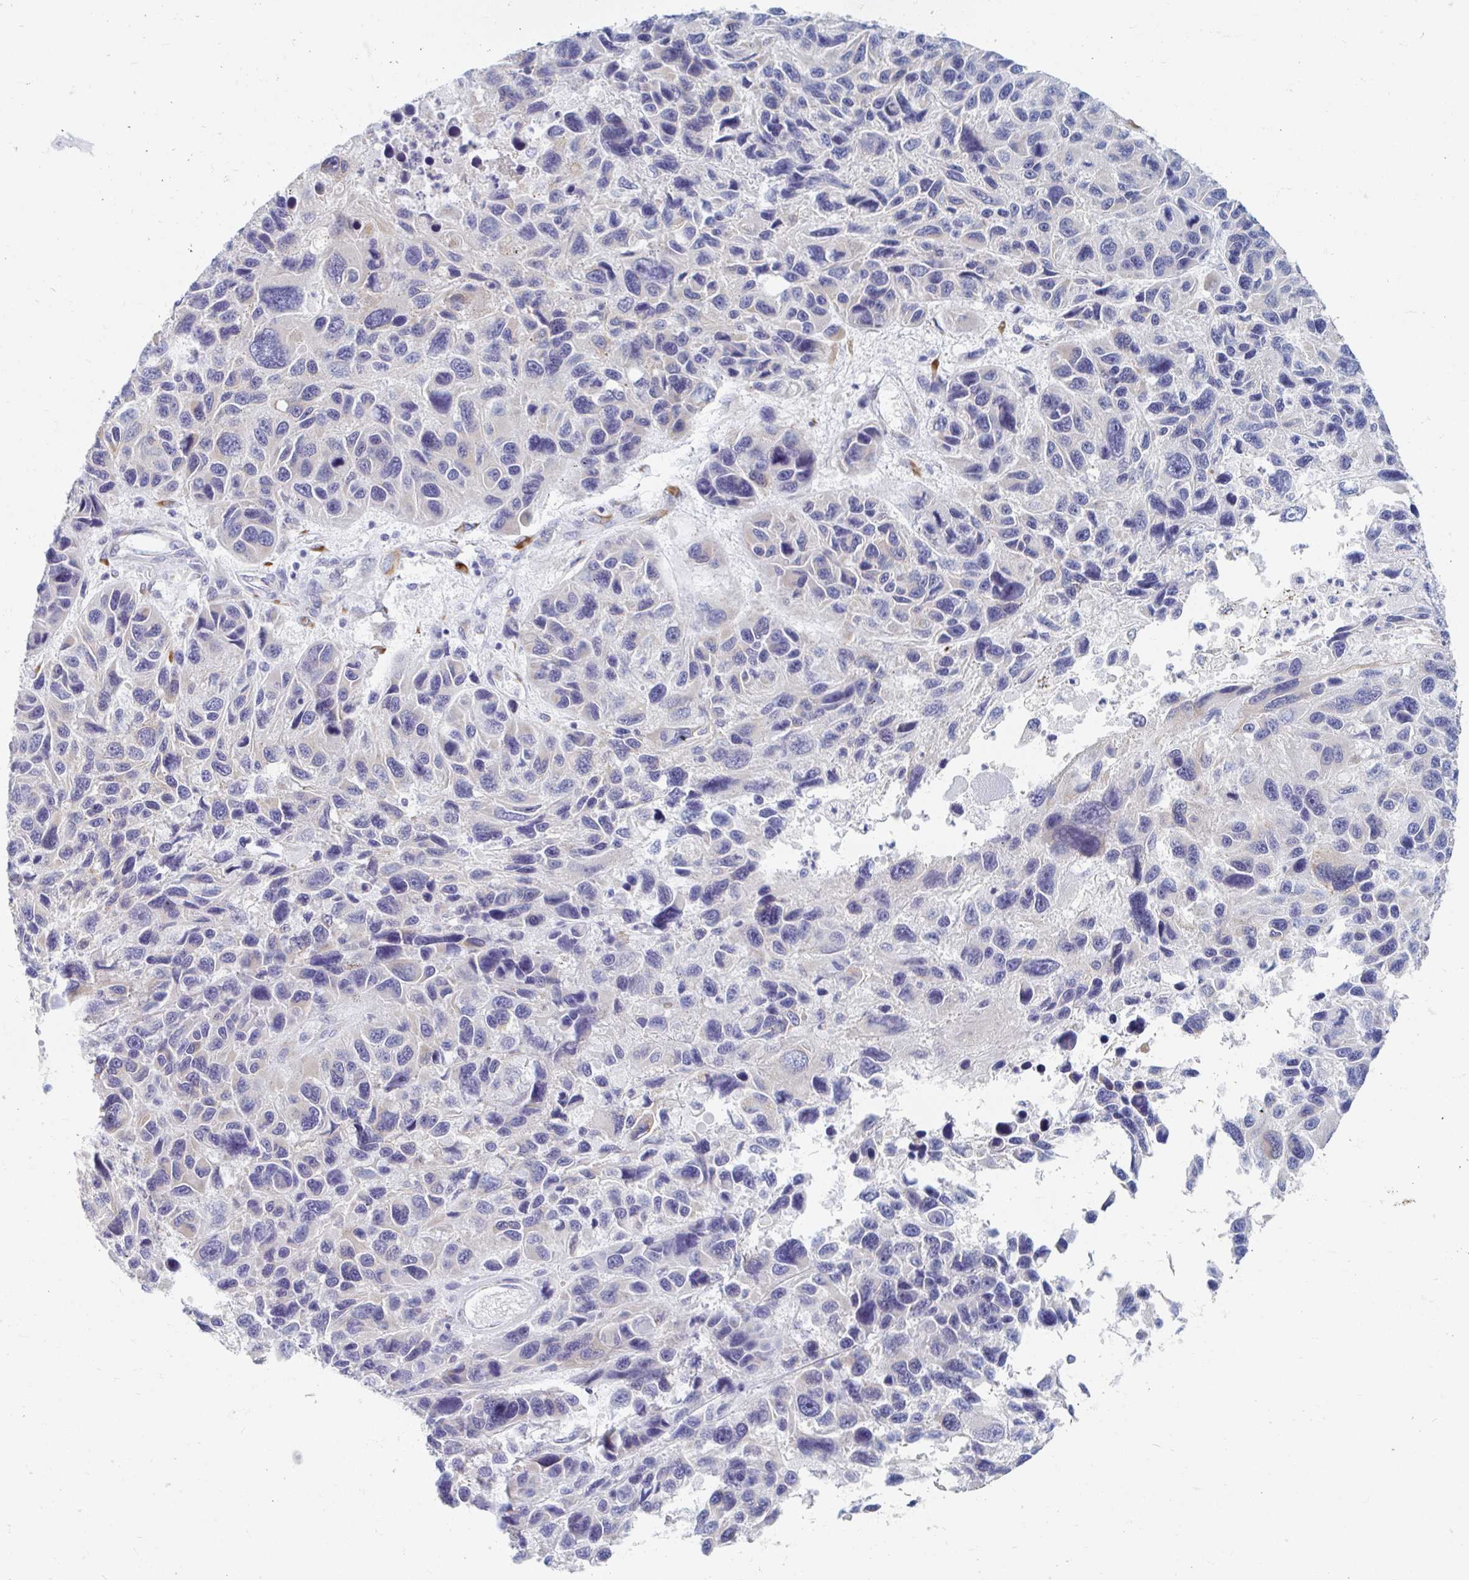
{"staining": {"intensity": "negative", "quantity": "none", "location": "none"}, "tissue": "melanoma", "cell_type": "Tumor cells", "image_type": "cancer", "snomed": [{"axis": "morphology", "description": "Malignant melanoma, NOS"}, {"axis": "topography", "description": "Skin"}], "caption": "Immunohistochemical staining of human malignant melanoma shows no significant positivity in tumor cells. Brightfield microscopy of immunohistochemistry stained with DAB (3,3'-diaminobenzidine) (brown) and hematoxylin (blue), captured at high magnification.", "gene": "MYLK2", "patient": {"sex": "male", "age": 53}}